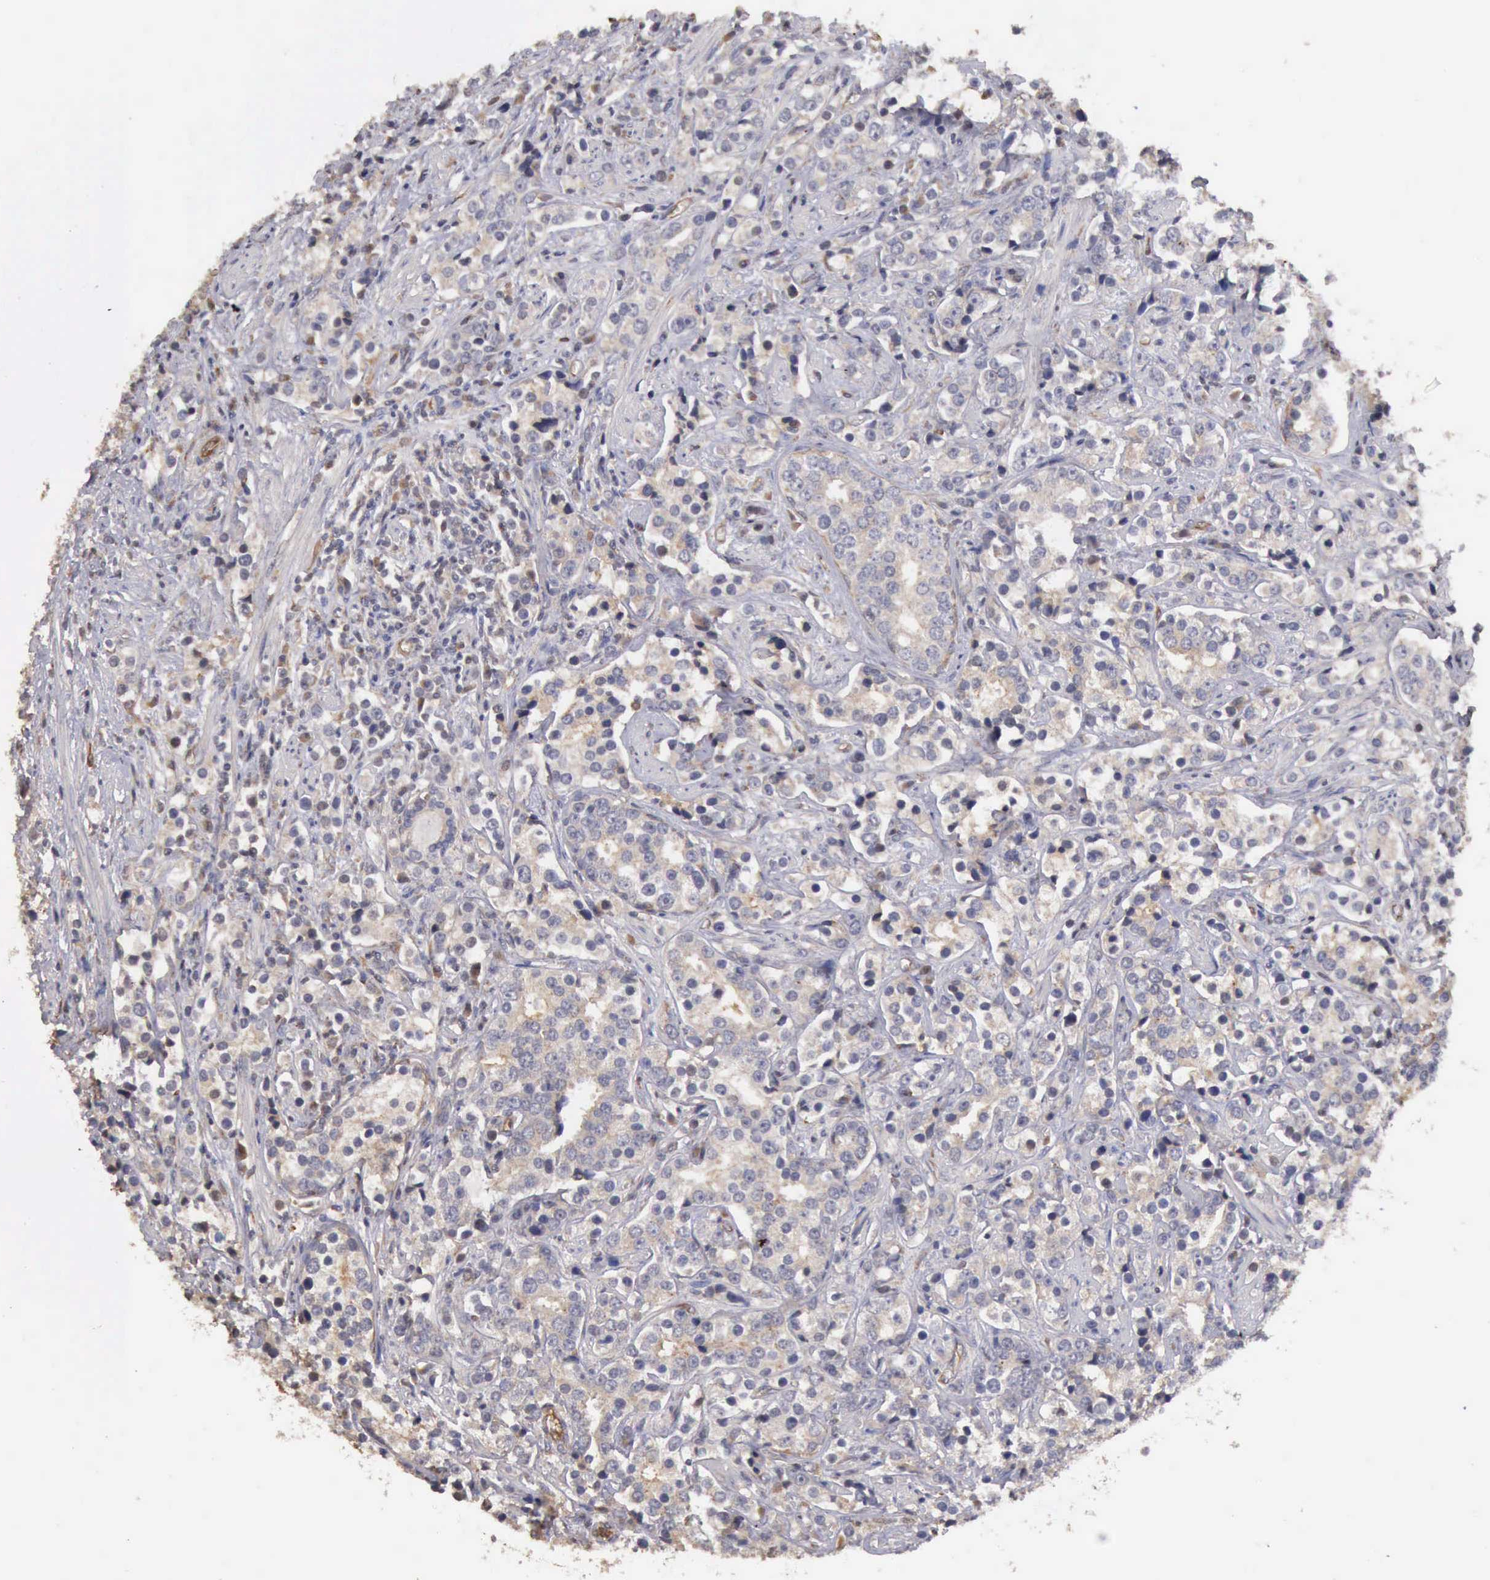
{"staining": {"intensity": "negative", "quantity": "none", "location": "none"}, "tissue": "prostate cancer", "cell_type": "Tumor cells", "image_type": "cancer", "snomed": [{"axis": "morphology", "description": "Adenocarcinoma, High grade"}, {"axis": "topography", "description": "Prostate"}], "caption": "Tumor cells are negative for protein expression in human prostate cancer (adenocarcinoma (high-grade)).", "gene": "BMX", "patient": {"sex": "male", "age": 71}}